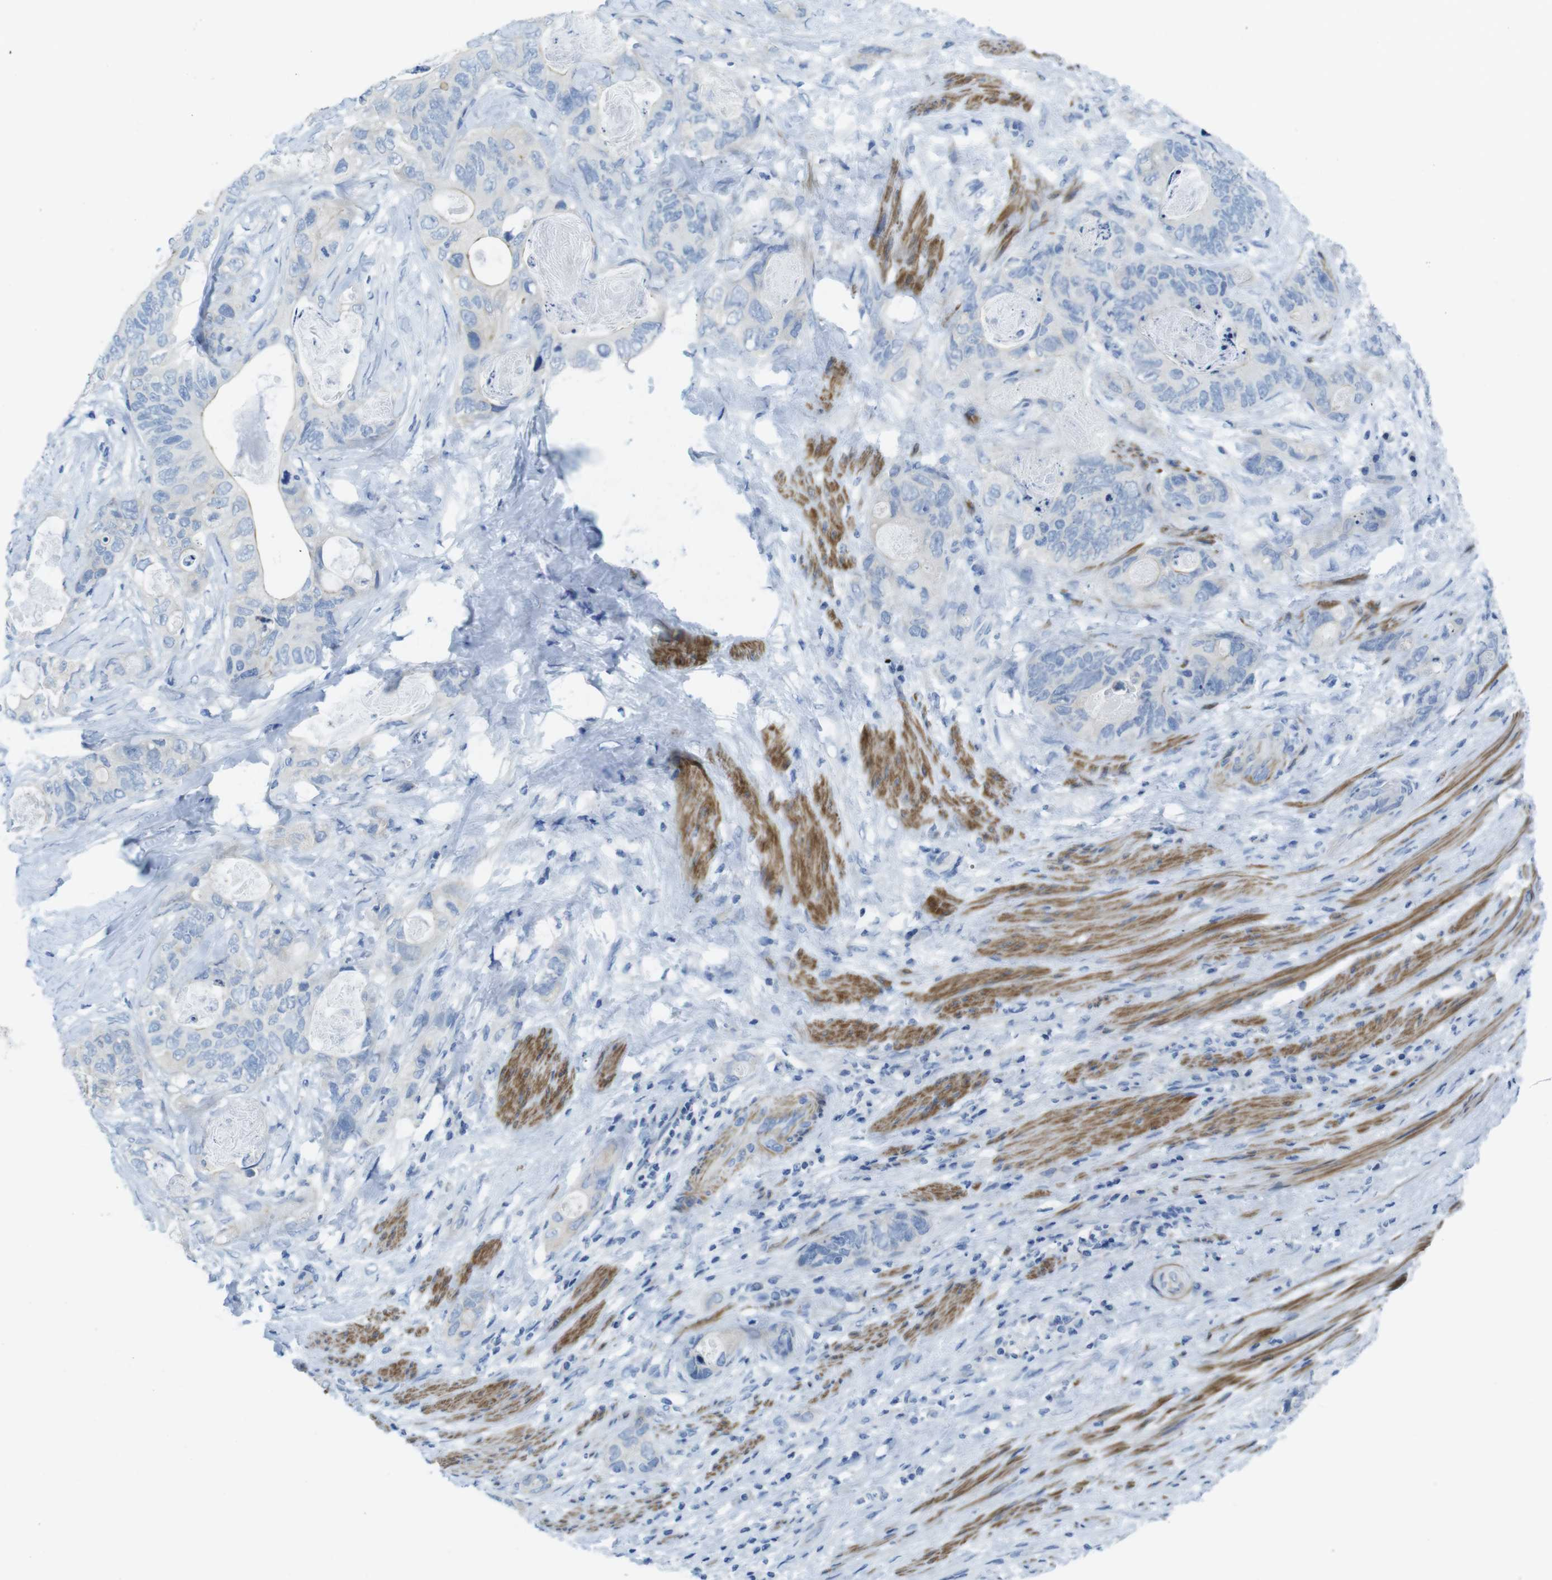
{"staining": {"intensity": "negative", "quantity": "none", "location": "none"}, "tissue": "stomach cancer", "cell_type": "Tumor cells", "image_type": "cancer", "snomed": [{"axis": "morphology", "description": "Adenocarcinoma, NOS"}, {"axis": "topography", "description": "Stomach"}], "caption": "An image of human adenocarcinoma (stomach) is negative for staining in tumor cells. (Stains: DAB immunohistochemistry (IHC) with hematoxylin counter stain, Microscopy: brightfield microscopy at high magnification).", "gene": "ASIC5", "patient": {"sex": "female", "age": 89}}